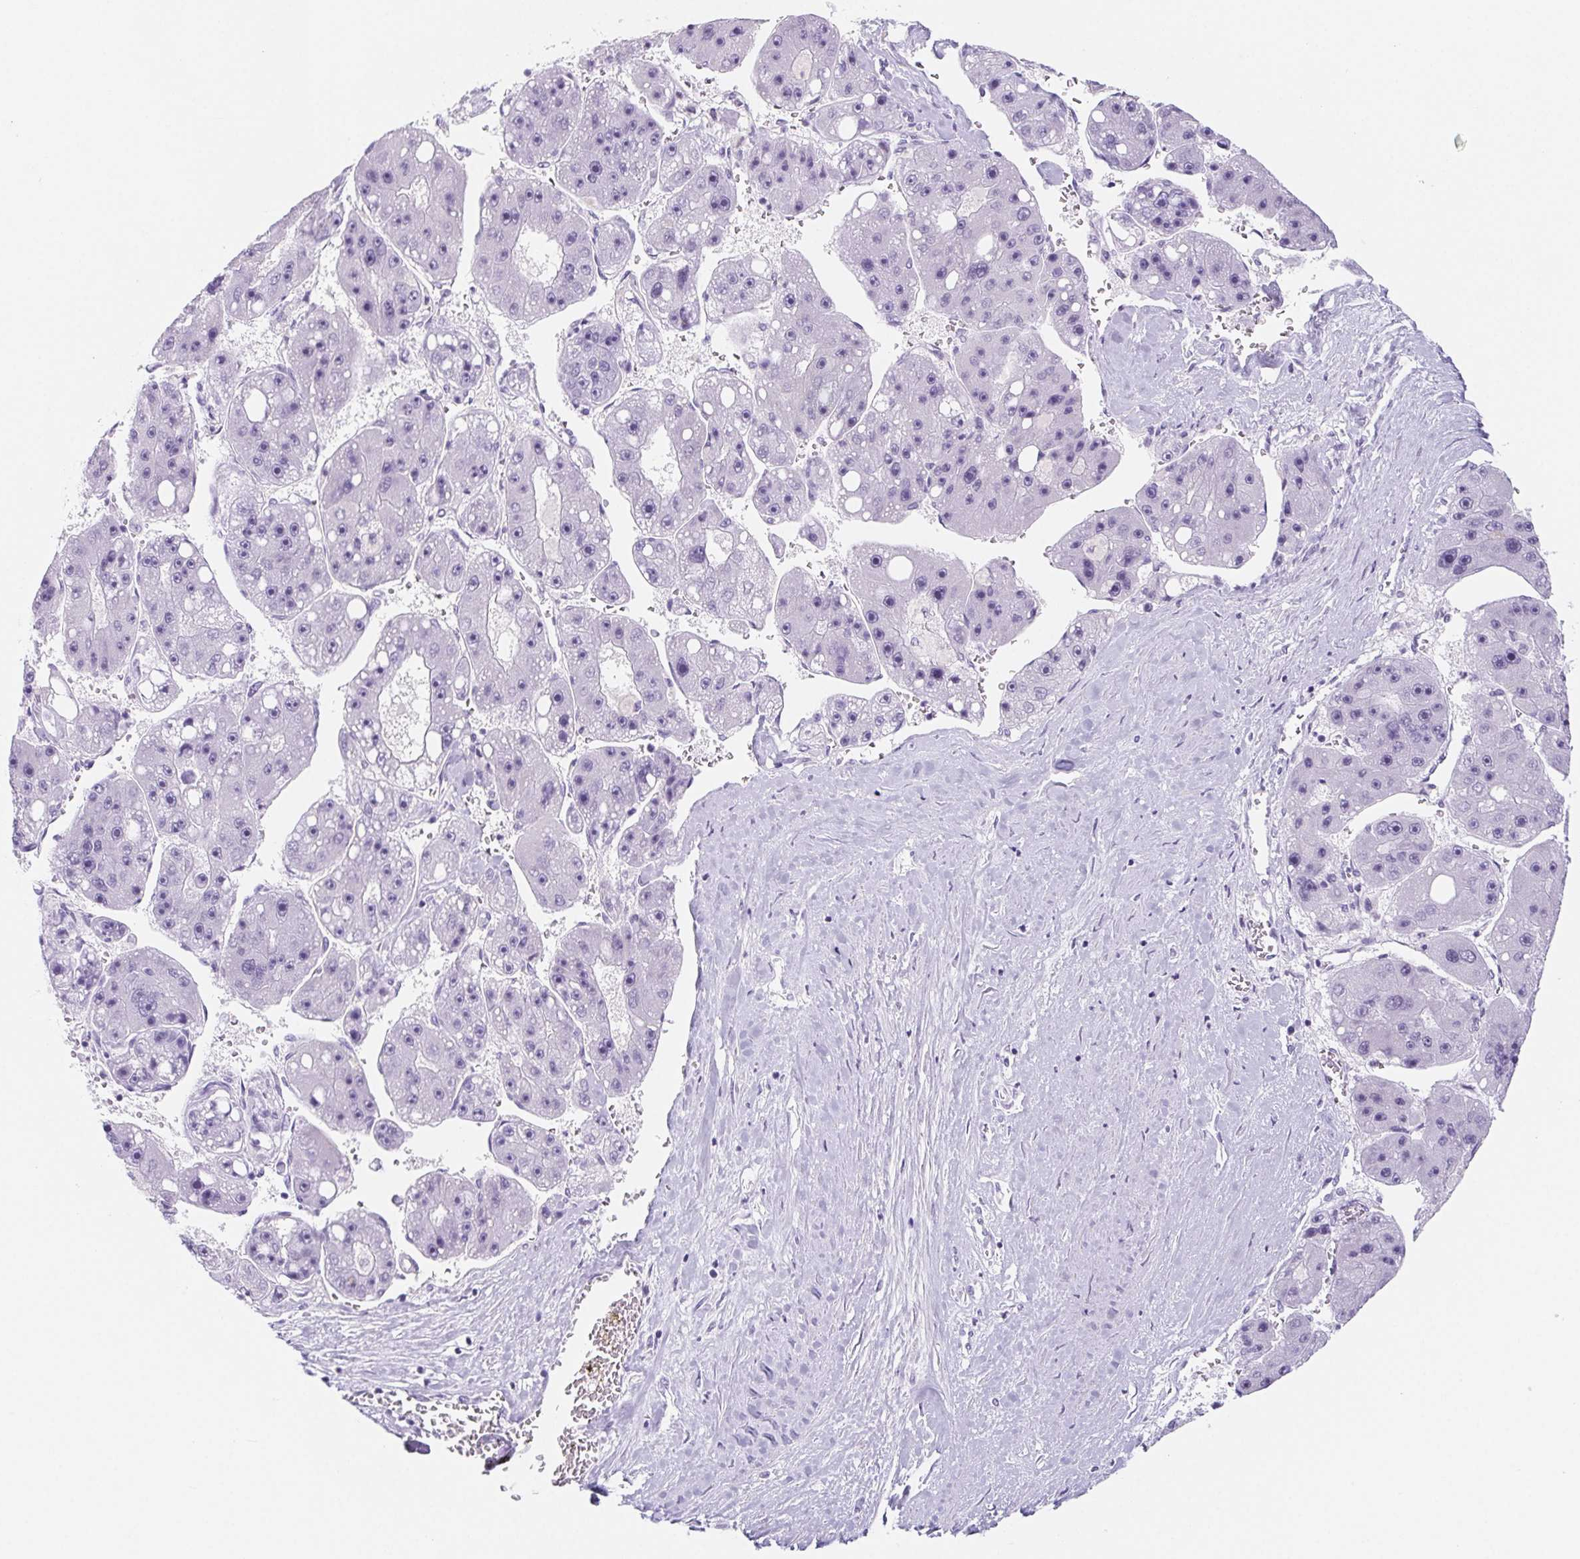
{"staining": {"intensity": "negative", "quantity": "none", "location": "none"}, "tissue": "liver cancer", "cell_type": "Tumor cells", "image_type": "cancer", "snomed": [{"axis": "morphology", "description": "Carcinoma, Hepatocellular, NOS"}, {"axis": "topography", "description": "Liver"}], "caption": "Human liver hepatocellular carcinoma stained for a protein using IHC shows no positivity in tumor cells.", "gene": "CYP21A2", "patient": {"sex": "female", "age": 61}}